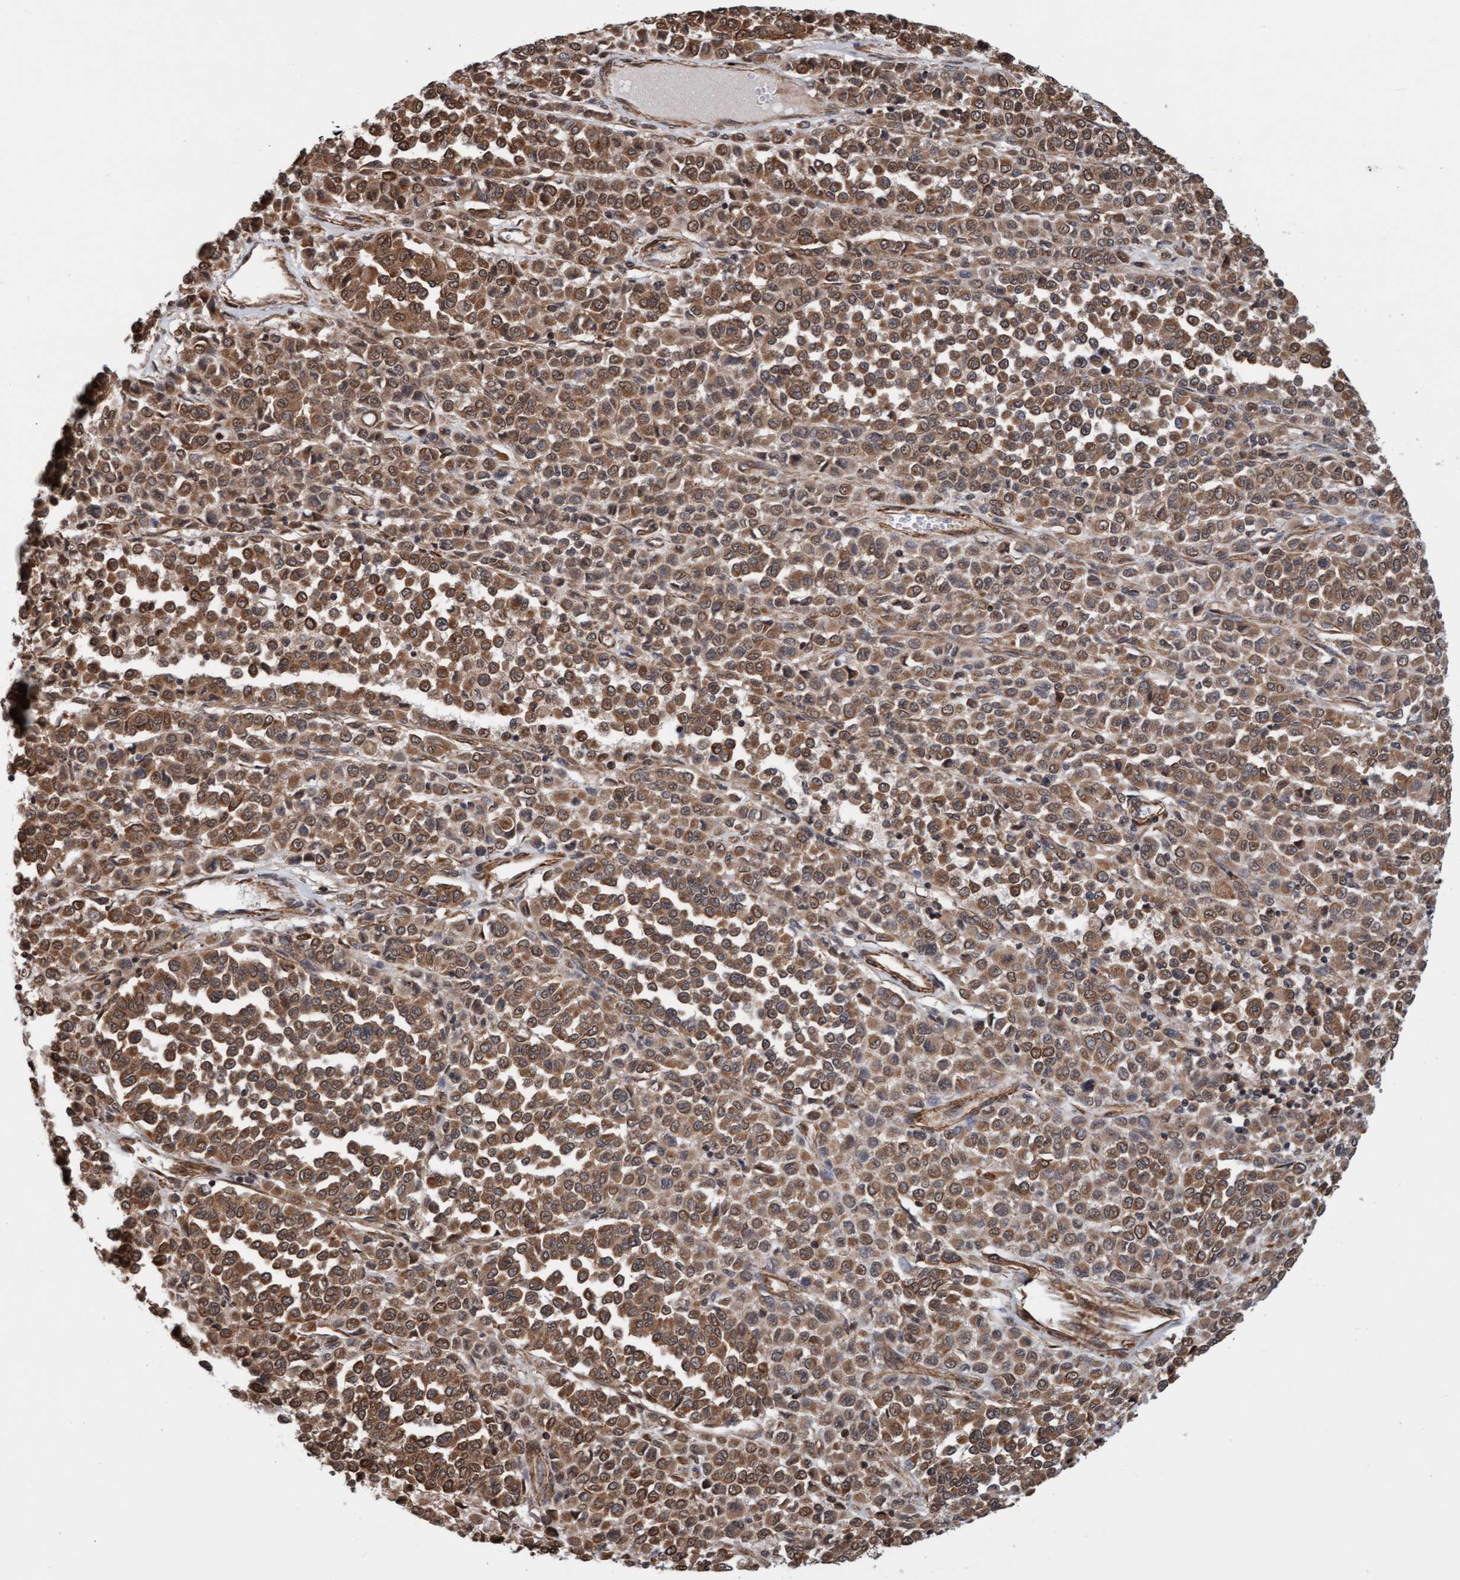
{"staining": {"intensity": "moderate", "quantity": ">75%", "location": "cytoplasmic/membranous"}, "tissue": "melanoma", "cell_type": "Tumor cells", "image_type": "cancer", "snomed": [{"axis": "morphology", "description": "Malignant melanoma, Metastatic site"}, {"axis": "topography", "description": "Pancreas"}], "caption": "Human malignant melanoma (metastatic site) stained with a protein marker exhibits moderate staining in tumor cells.", "gene": "STXBP4", "patient": {"sex": "female", "age": 30}}